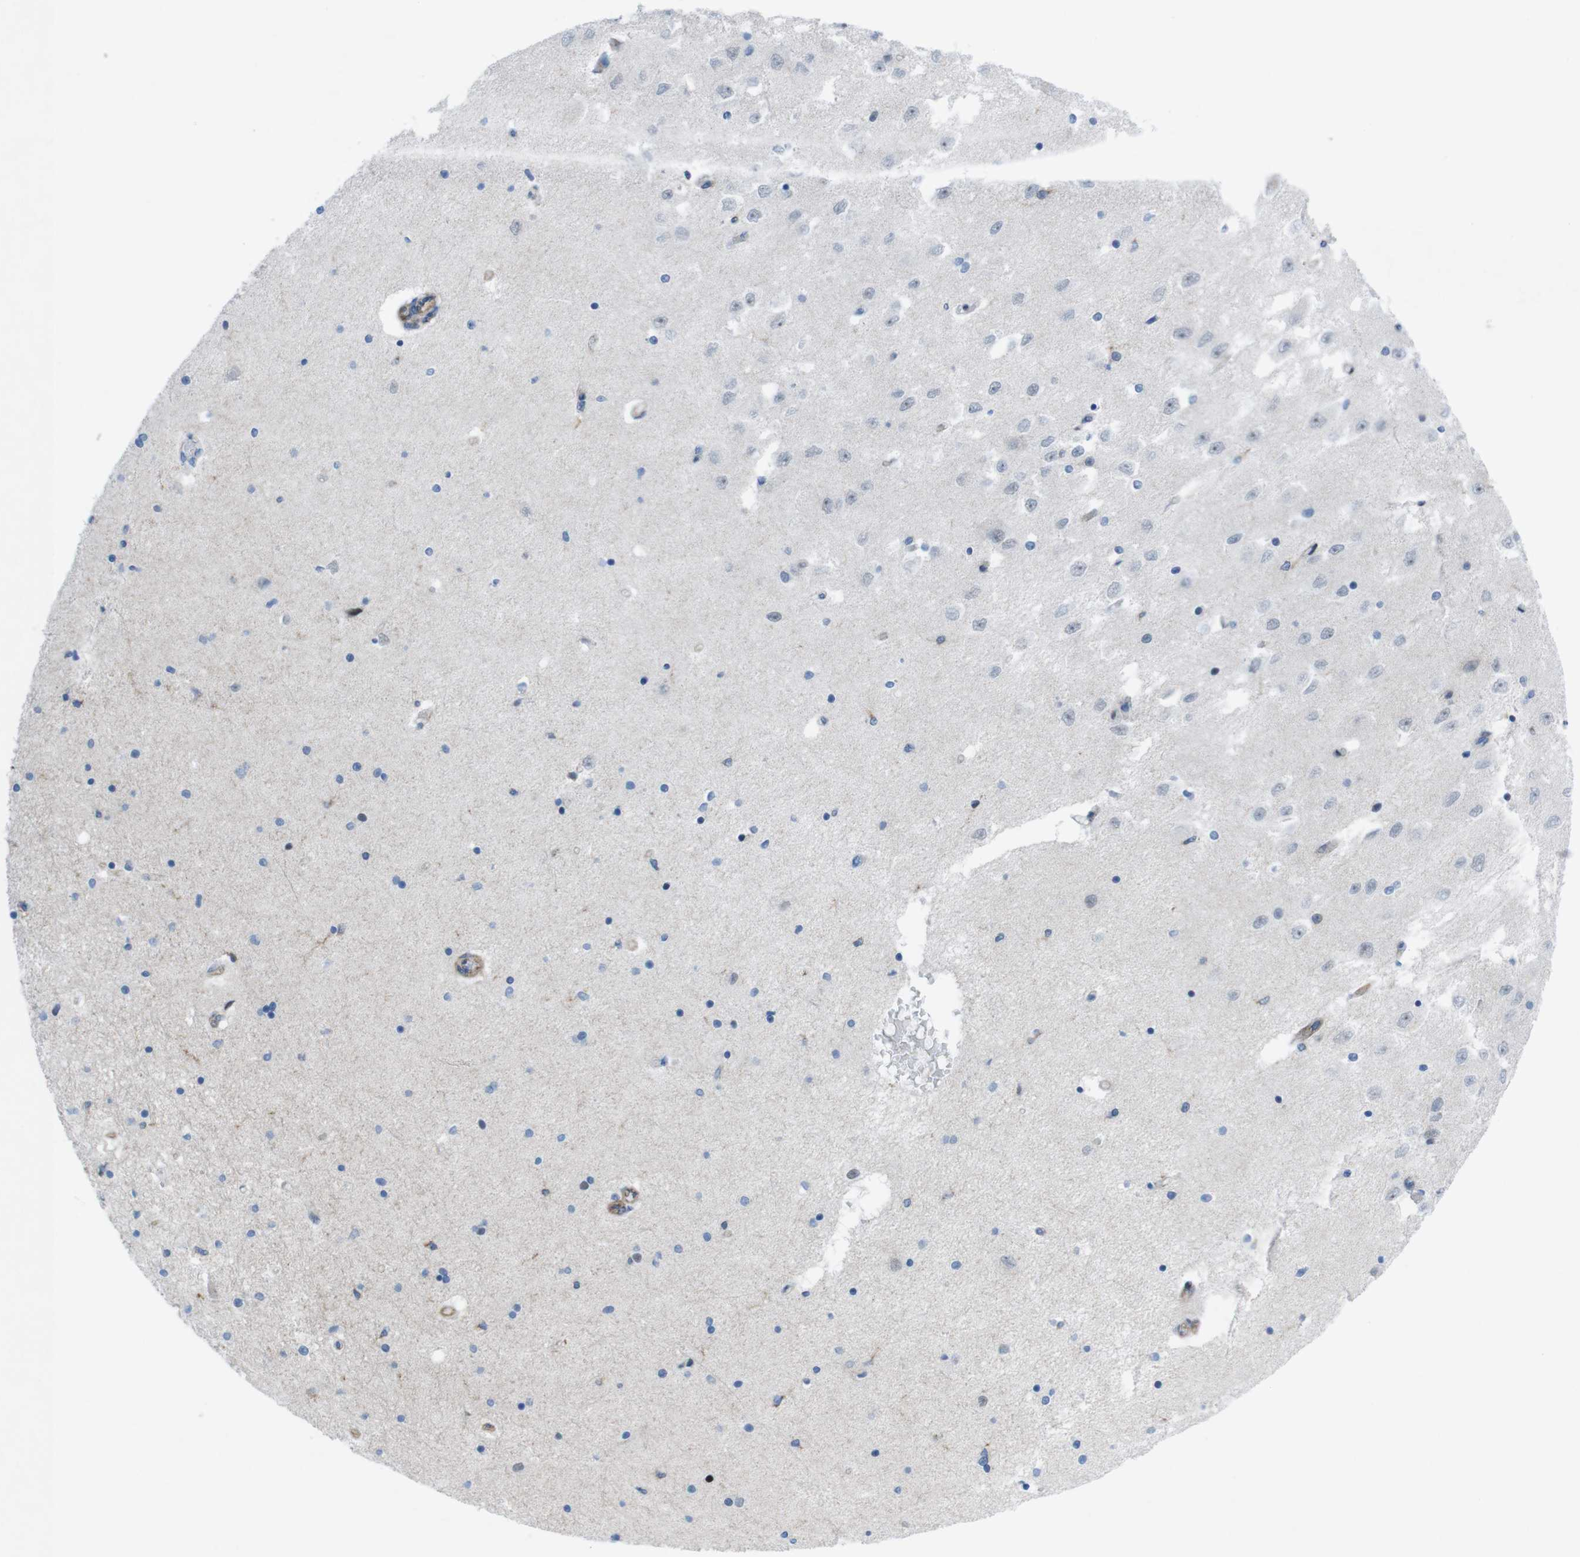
{"staining": {"intensity": "negative", "quantity": "none", "location": "none"}, "tissue": "hippocampus", "cell_type": "Glial cells", "image_type": "normal", "snomed": [{"axis": "morphology", "description": "Normal tissue, NOS"}, {"axis": "topography", "description": "Hippocampus"}], "caption": "Immunohistochemistry (IHC) image of benign human hippocampus stained for a protein (brown), which exhibits no positivity in glial cells. Brightfield microscopy of immunohistochemistry stained with DAB (3,3'-diaminobenzidine) (brown) and hematoxylin (blue), captured at high magnification.", "gene": "DIAPH2", "patient": {"sex": "female", "age": 54}}